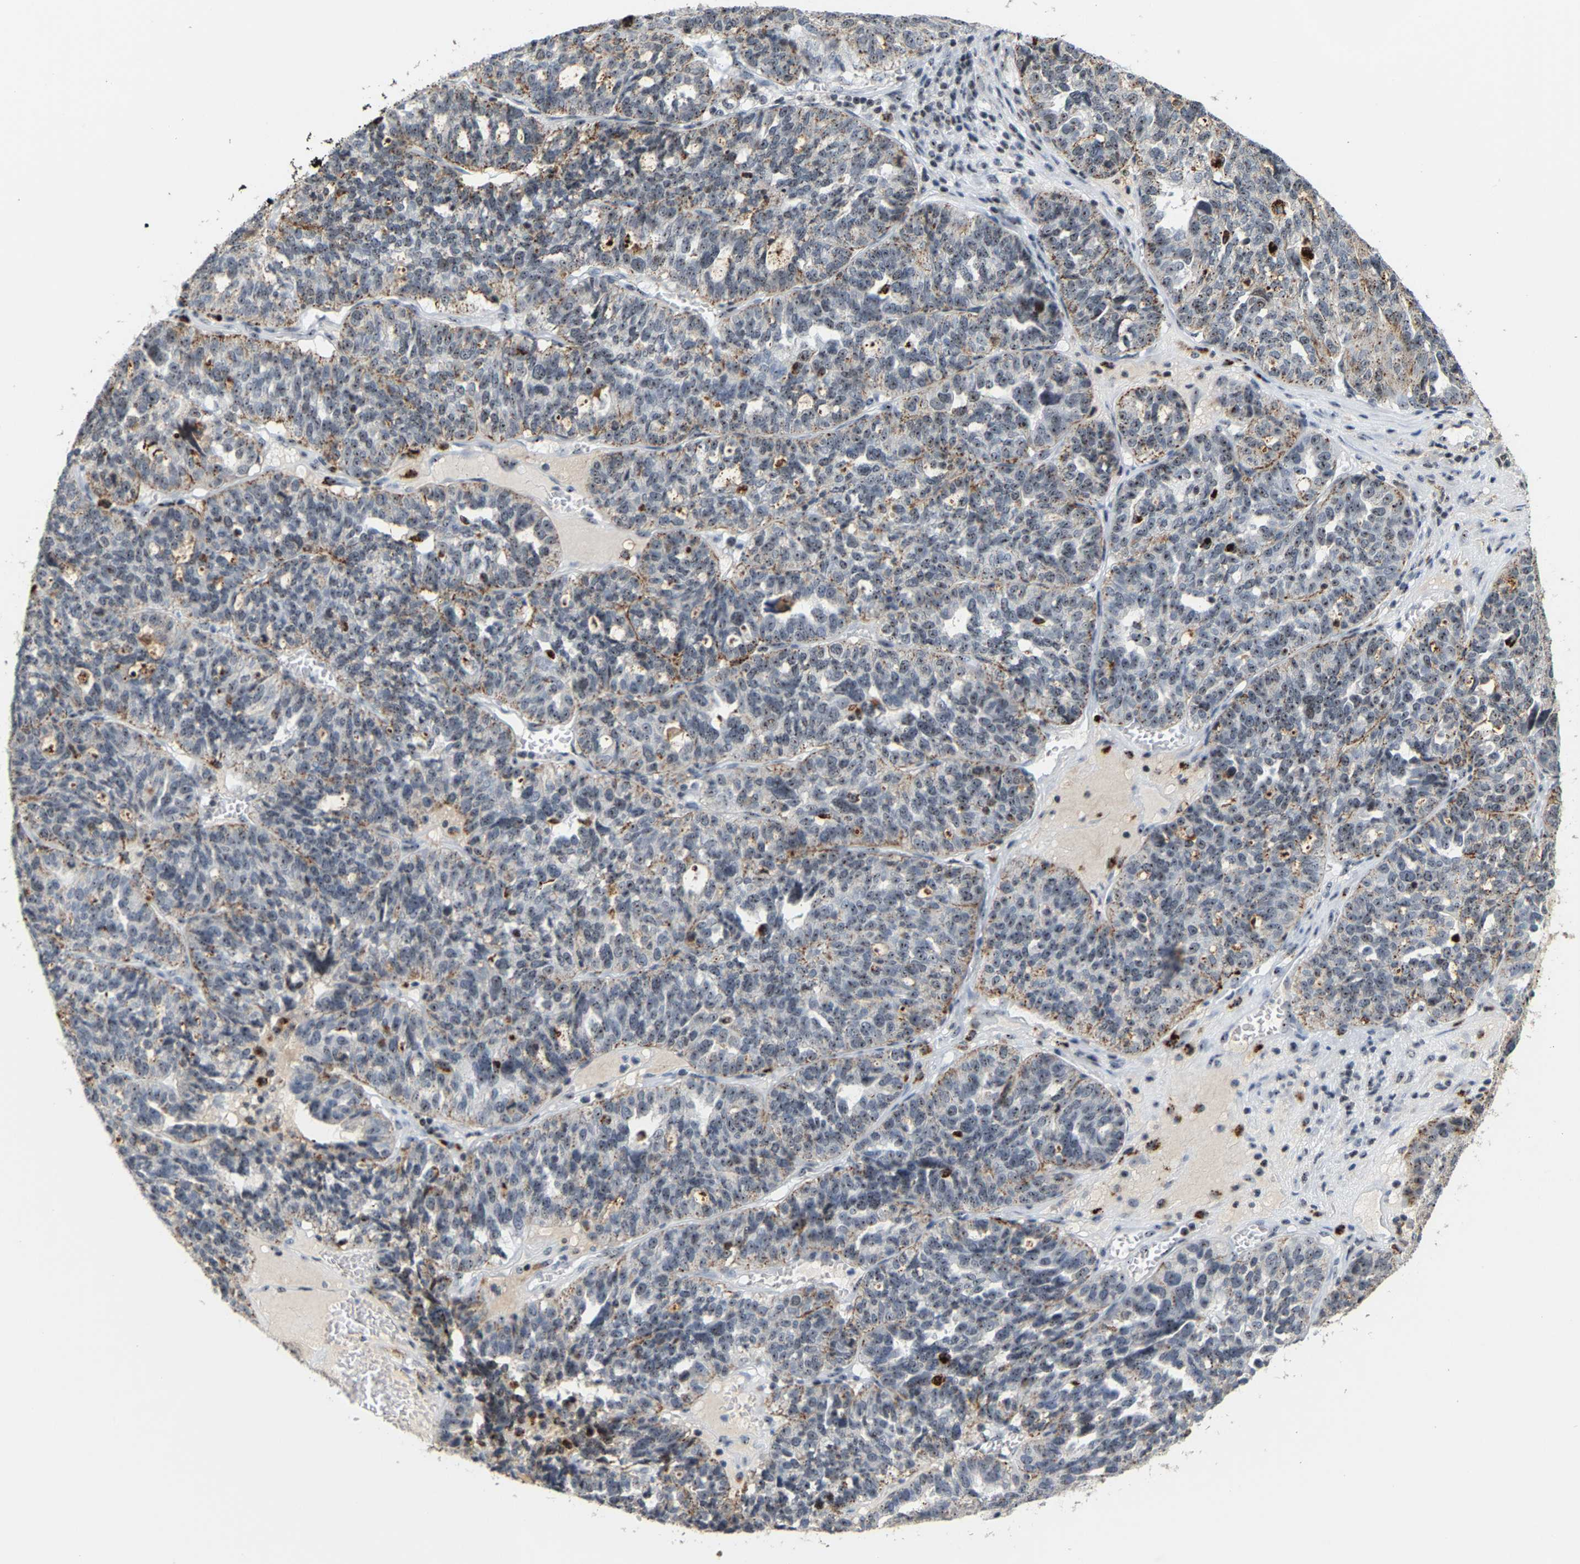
{"staining": {"intensity": "weak", "quantity": "25%-75%", "location": "cytoplasmic/membranous,nuclear"}, "tissue": "ovarian cancer", "cell_type": "Tumor cells", "image_type": "cancer", "snomed": [{"axis": "morphology", "description": "Cystadenocarcinoma, serous, NOS"}, {"axis": "topography", "description": "Ovary"}], "caption": "Immunohistochemical staining of human ovarian serous cystadenocarcinoma demonstrates weak cytoplasmic/membranous and nuclear protein expression in approximately 25%-75% of tumor cells. (DAB IHC, brown staining for protein, blue staining for nuclei).", "gene": "NOP58", "patient": {"sex": "female", "age": 59}}